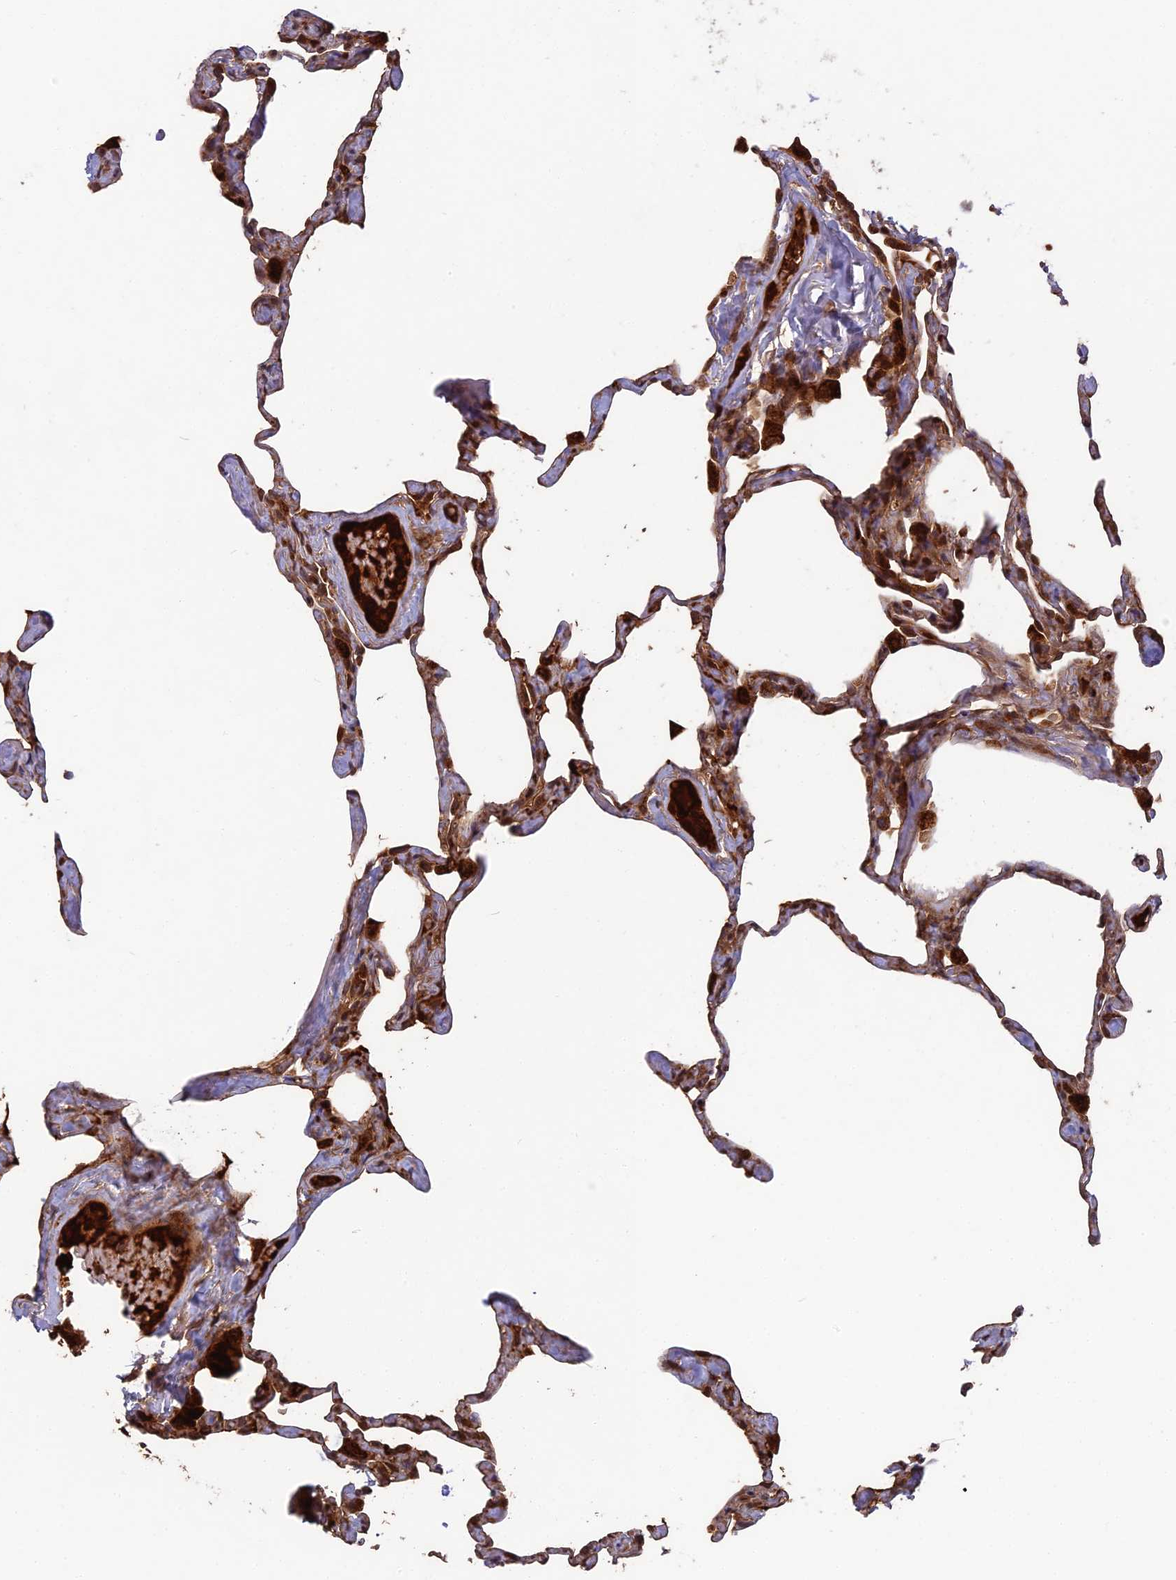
{"staining": {"intensity": "moderate", "quantity": "25%-75%", "location": "cytoplasmic/membranous"}, "tissue": "lung", "cell_type": "Alveolar cells", "image_type": "normal", "snomed": [{"axis": "morphology", "description": "Normal tissue, NOS"}, {"axis": "topography", "description": "Lung"}], "caption": "Protein expression analysis of normal lung shows moderate cytoplasmic/membranous positivity in about 25%-75% of alveolar cells. Immunohistochemistry stains the protein in brown and the nuclei are stained blue.", "gene": "TMUB2", "patient": {"sex": "male", "age": 65}}